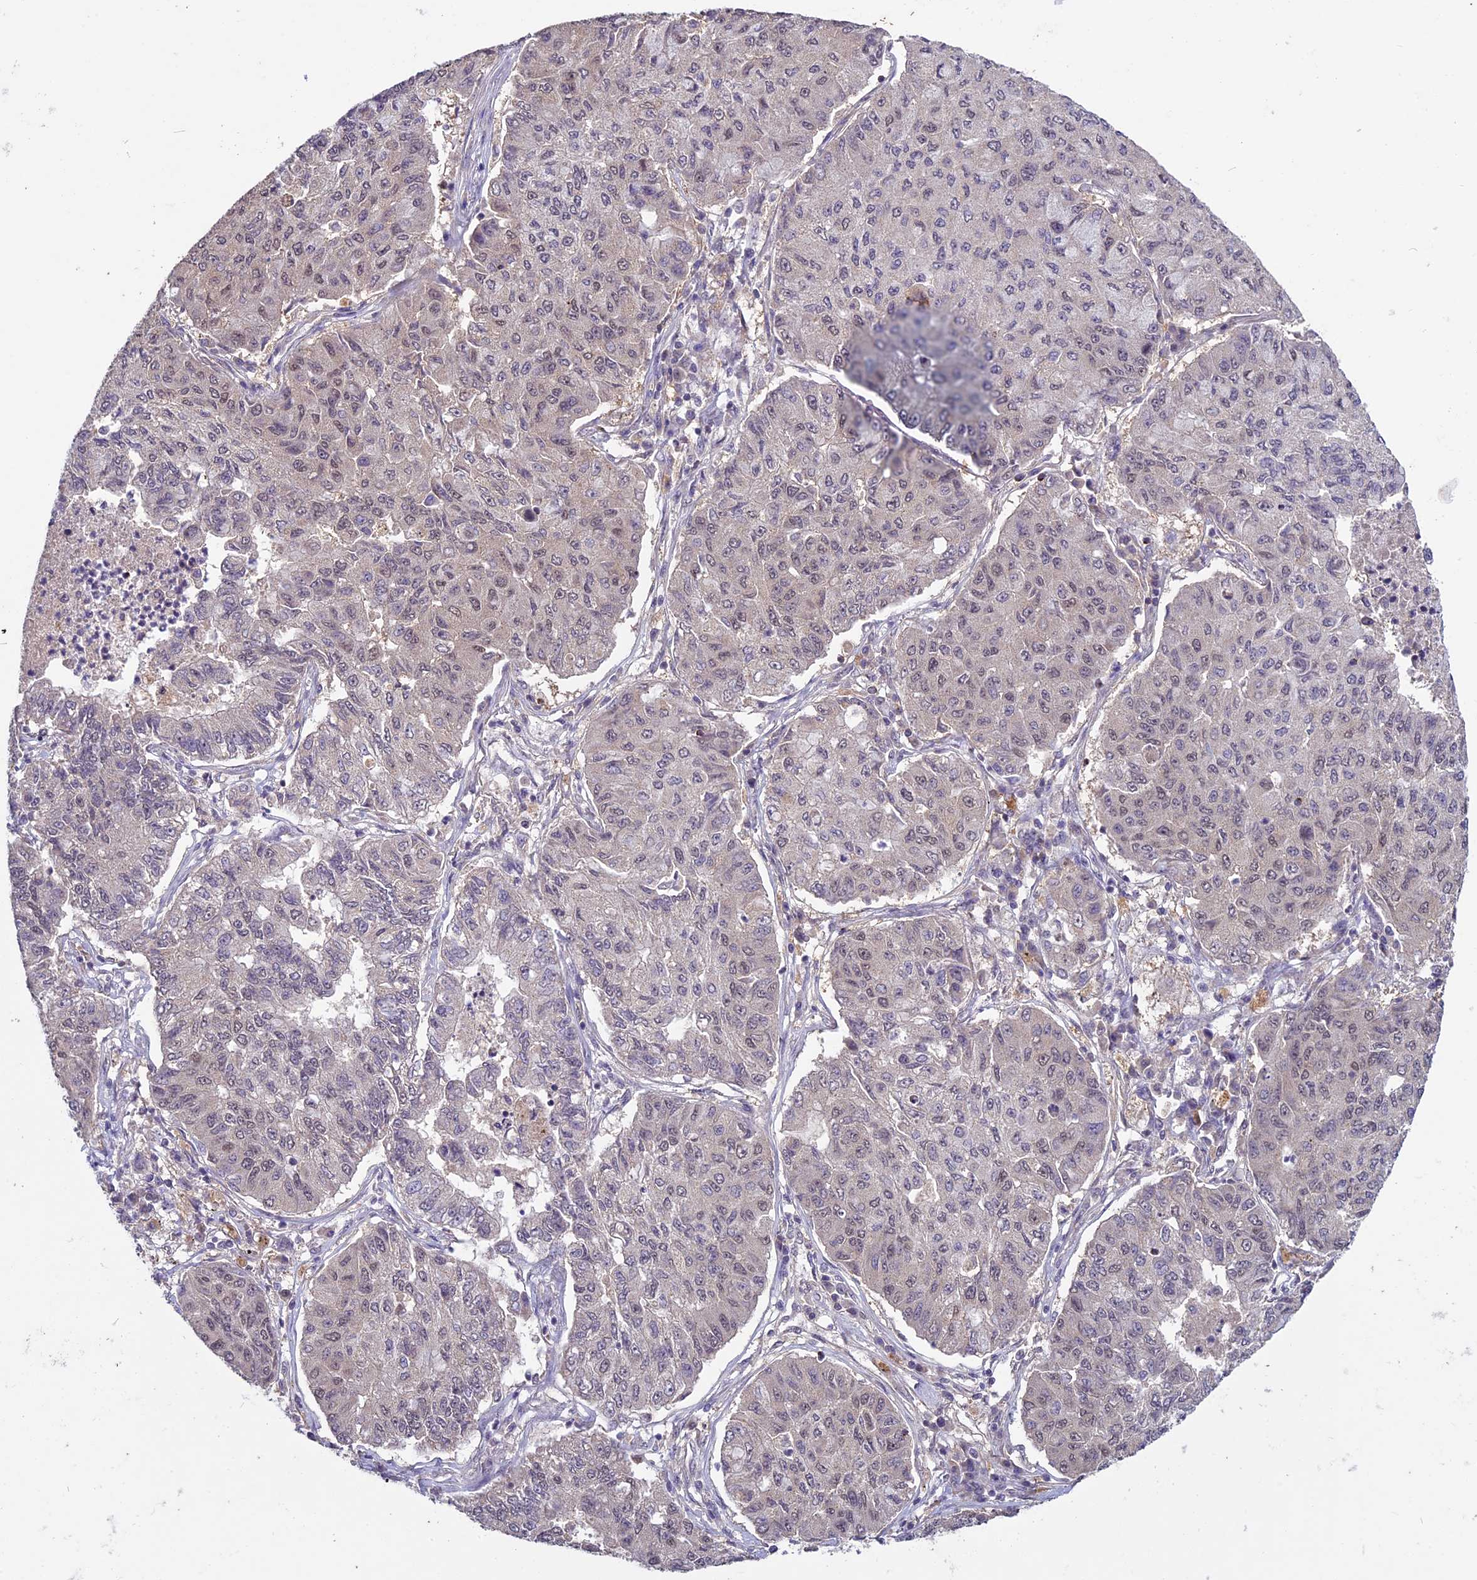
{"staining": {"intensity": "weak", "quantity": "<25%", "location": "nuclear"}, "tissue": "lung cancer", "cell_type": "Tumor cells", "image_type": "cancer", "snomed": [{"axis": "morphology", "description": "Squamous cell carcinoma, NOS"}, {"axis": "topography", "description": "Lung"}], "caption": "Immunohistochemistry (IHC) micrograph of neoplastic tissue: human lung cancer stained with DAB shows no significant protein positivity in tumor cells.", "gene": "C3orf70", "patient": {"sex": "male", "age": 74}}